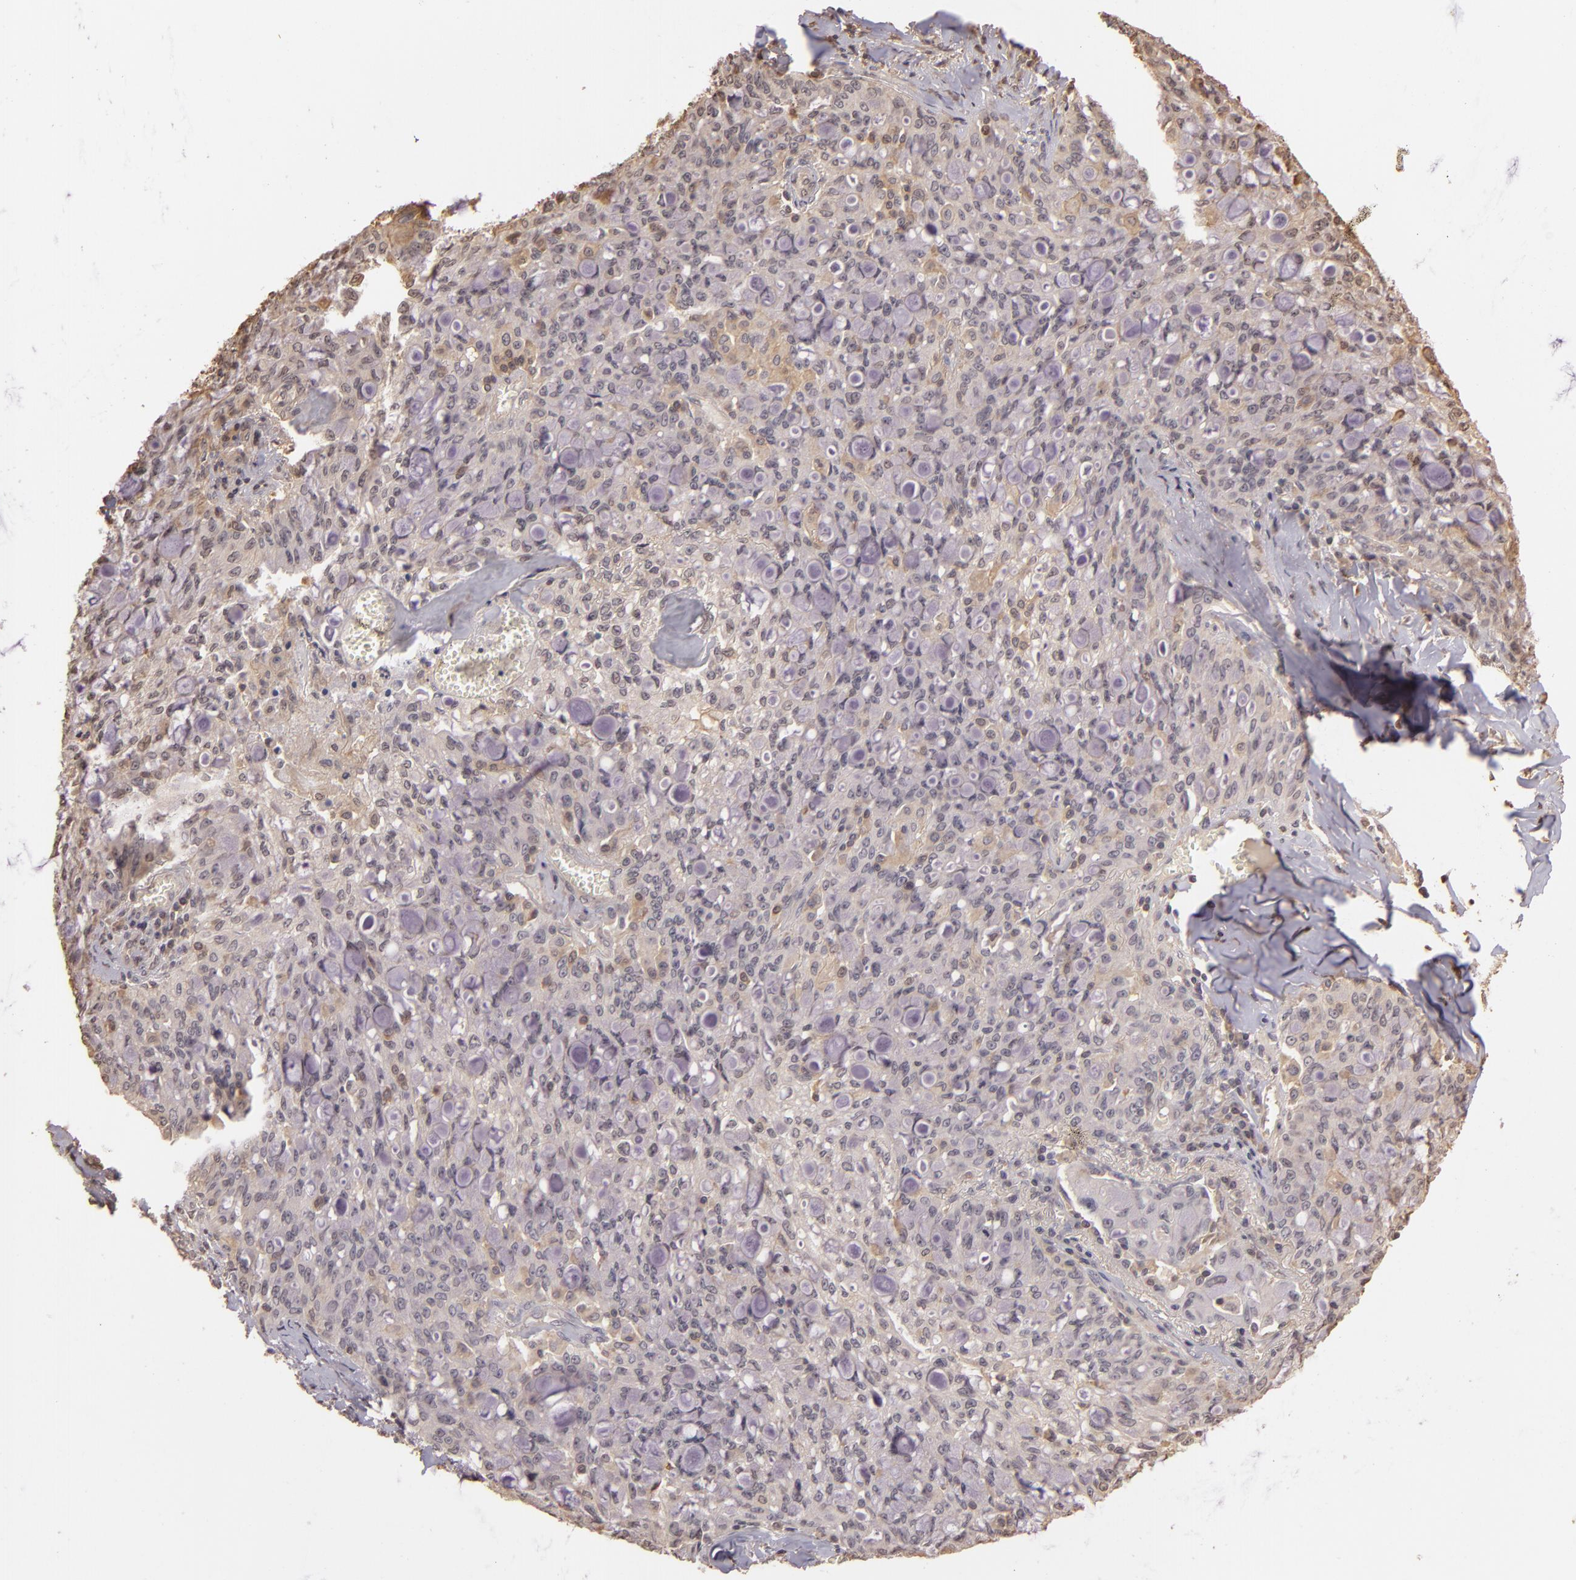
{"staining": {"intensity": "weak", "quantity": "<25%", "location": "cytoplasmic/membranous"}, "tissue": "lung cancer", "cell_type": "Tumor cells", "image_type": "cancer", "snomed": [{"axis": "morphology", "description": "Adenocarcinoma, NOS"}, {"axis": "topography", "description": "Lung"}], "caption": "Immunohistochemistry (IHC) micrograph of neoplastic tissue: human adenocarcinoma (lung) stained with DAB demonstrates no significant protein staining in tumor cells.", "gene": "ARPC2", "patient": {"sex": "female", "age": 44}}